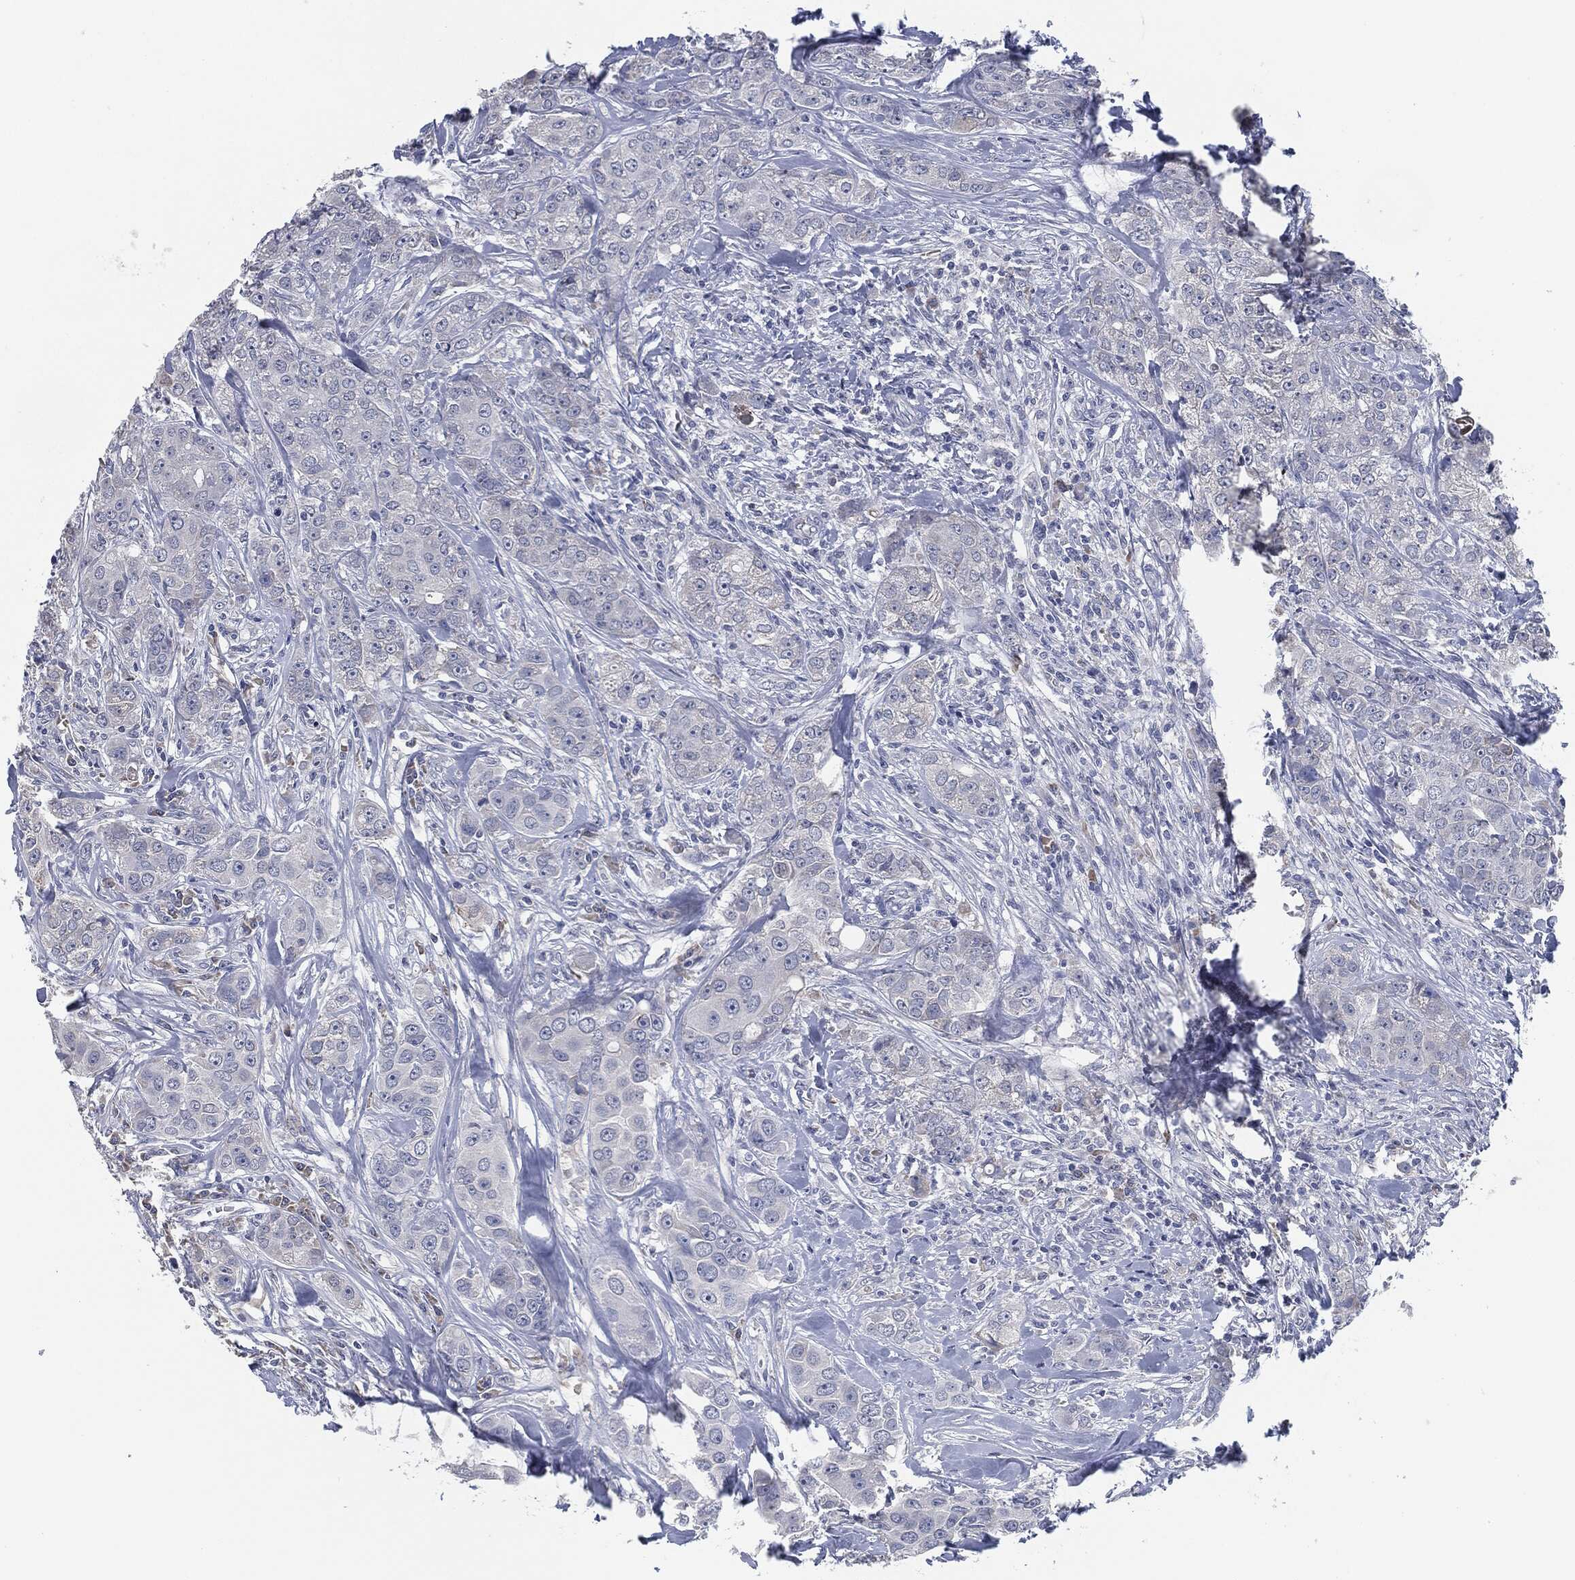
{"staining": {"intensity": "negative", "quantity": "none", "location": "none"}, "tissue": "breast cancer", "cell_type": "Tumor cells", "image_type": "cancer", "snomed": [{"axis": "morphology", "description": "Duct carcinoma"}, {"axis": "topography", "description": "Breast"}], "caption": "An image of human breast cancer (infiltrating ductal carcinoma) is negative for staining in tumor cells.", "gene": "IL2RG", "patient": {"sex": "female", "age": 43}}